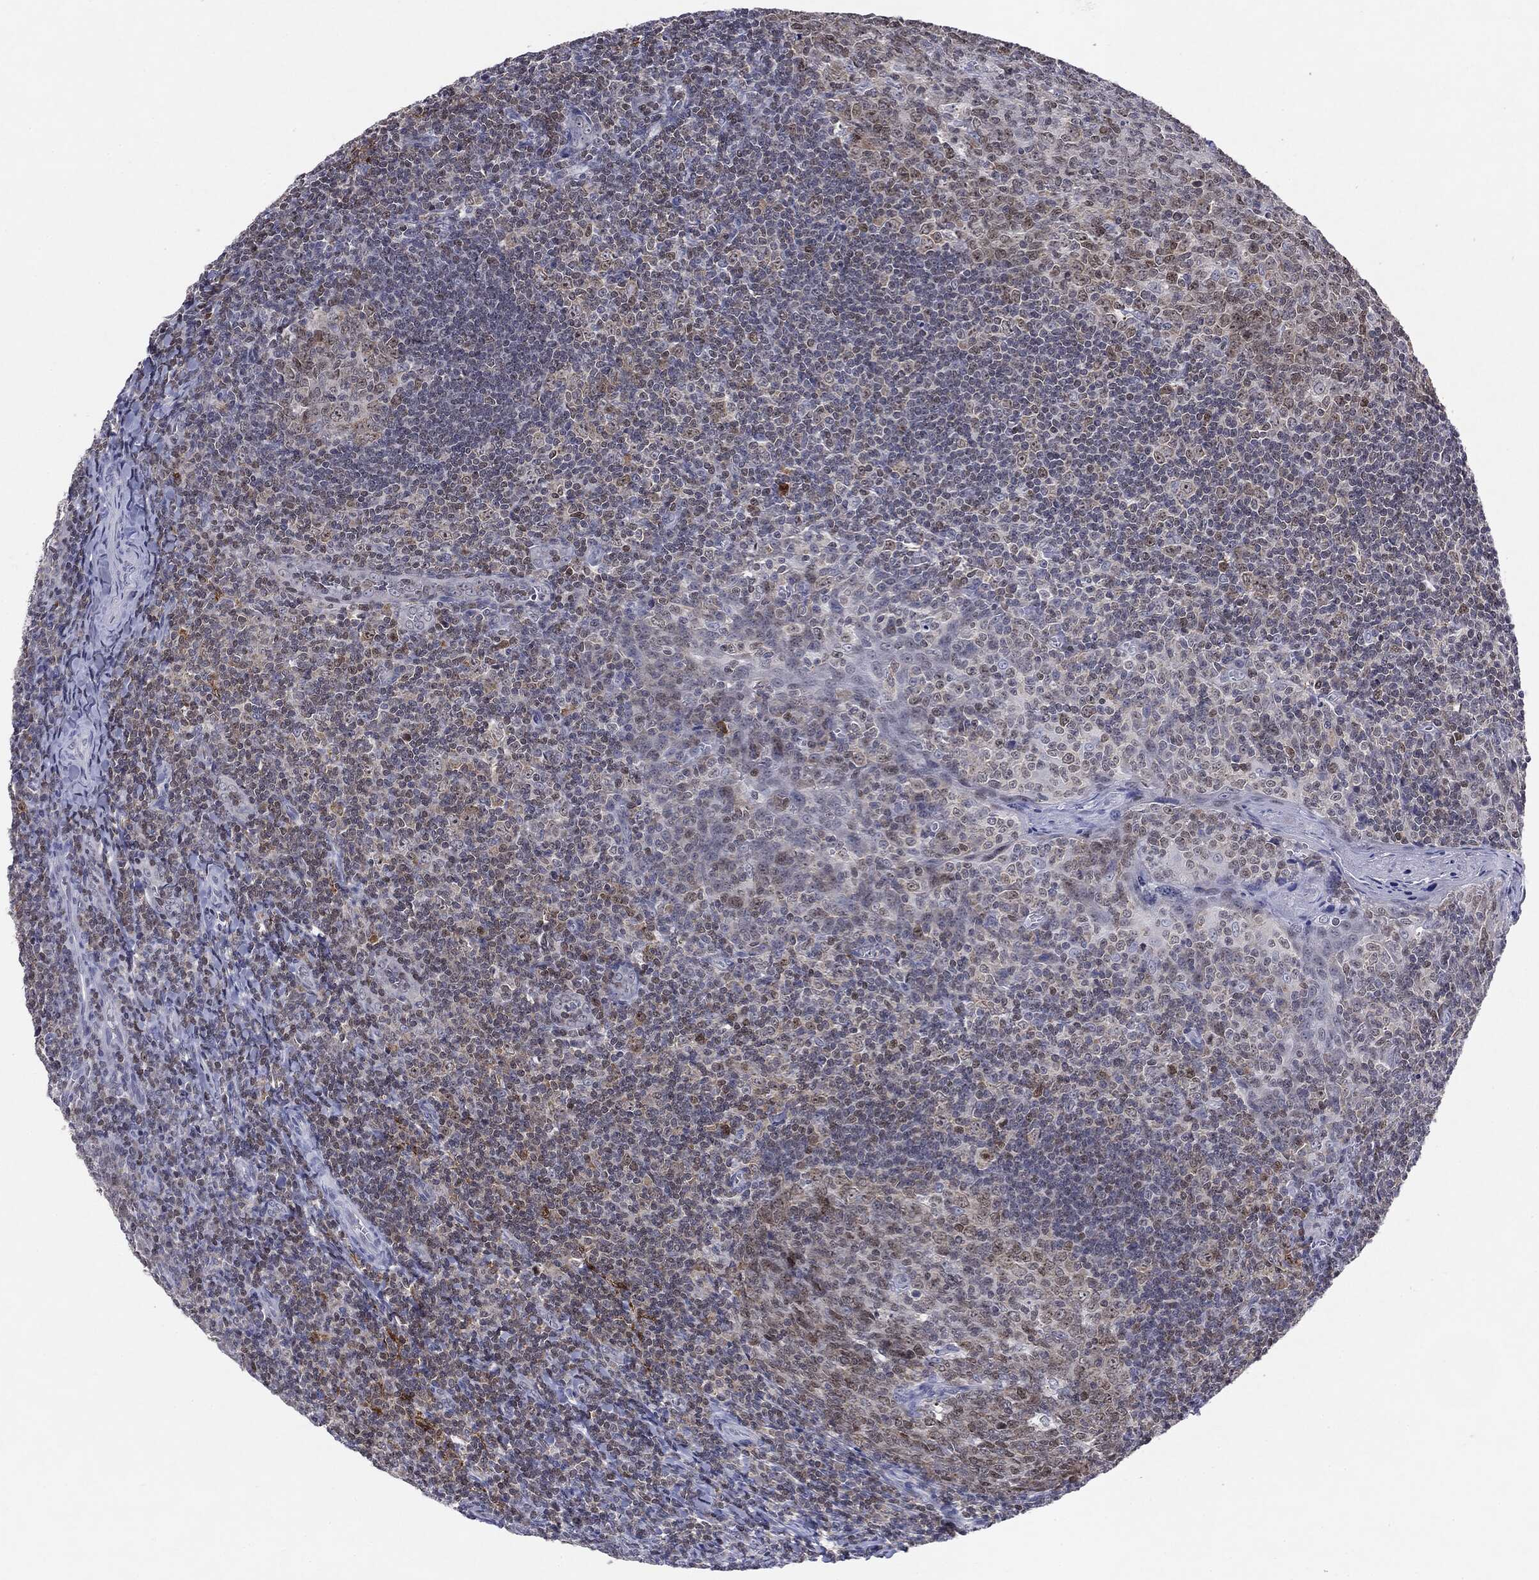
{"staining": {"intensity": "weak", "quantity": "25%-75%", "location": "cytoplasmic/membranous,nuclear"}, "tissue": "tonsil", "cell_type": "Germinal center cells", "image_type": "normal", "snomed": [{"axis": "morphology", "description": "Normal tissue, NOS"}, {"axis": "topography", "description": "Tonsil"}], "caption": "Germinal center cells show low levels of weak cytoplasmic/membranous,nuclear staining in approximately 25%-75% of cells in normal human tonsil.", "gene": "KIF2C", "patient": {"sex": "male", "age": 20}}